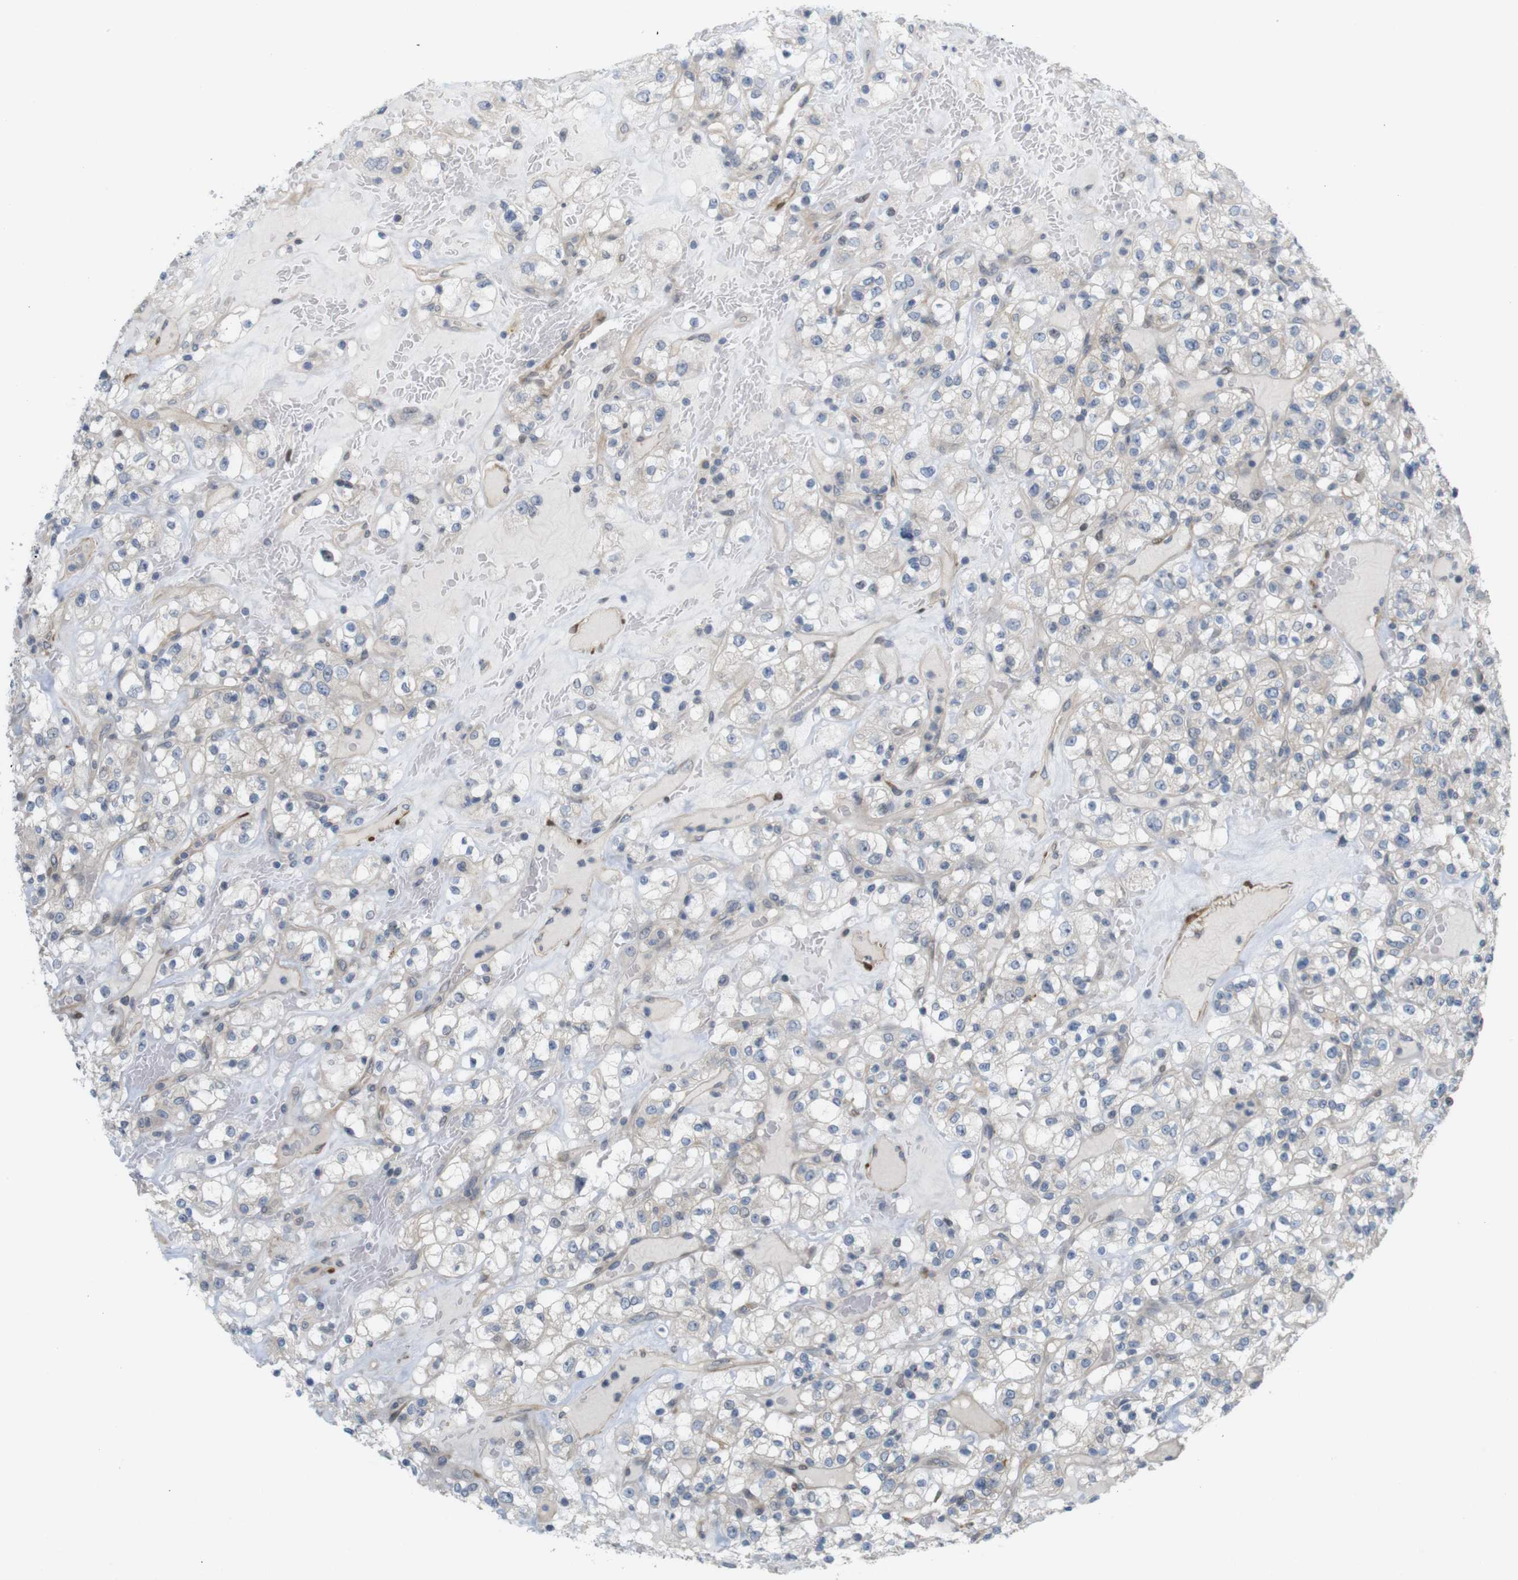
{"staining": {"intensity": "negative", "quantity": "none", "location": "none"}, "tissue": "renal cancer", "cell_type": "Tumor cells", "image_type": "cancer", "snomed": [{"axis": "morphology", "description": "Normal tissue, NOS"}, {"axis": "morphology", "description": "Adenocarcinoma, NOS"}, {"axis": "topography", "description": "Kidney"}], "caption": "Adenocarcinoma (renal) stained for a protein using immunohistochemistry (IHC) displays no positivity tumor cells.", "gene": "PPP1R14A", "patient": {"sex": "female", "age": 72}}